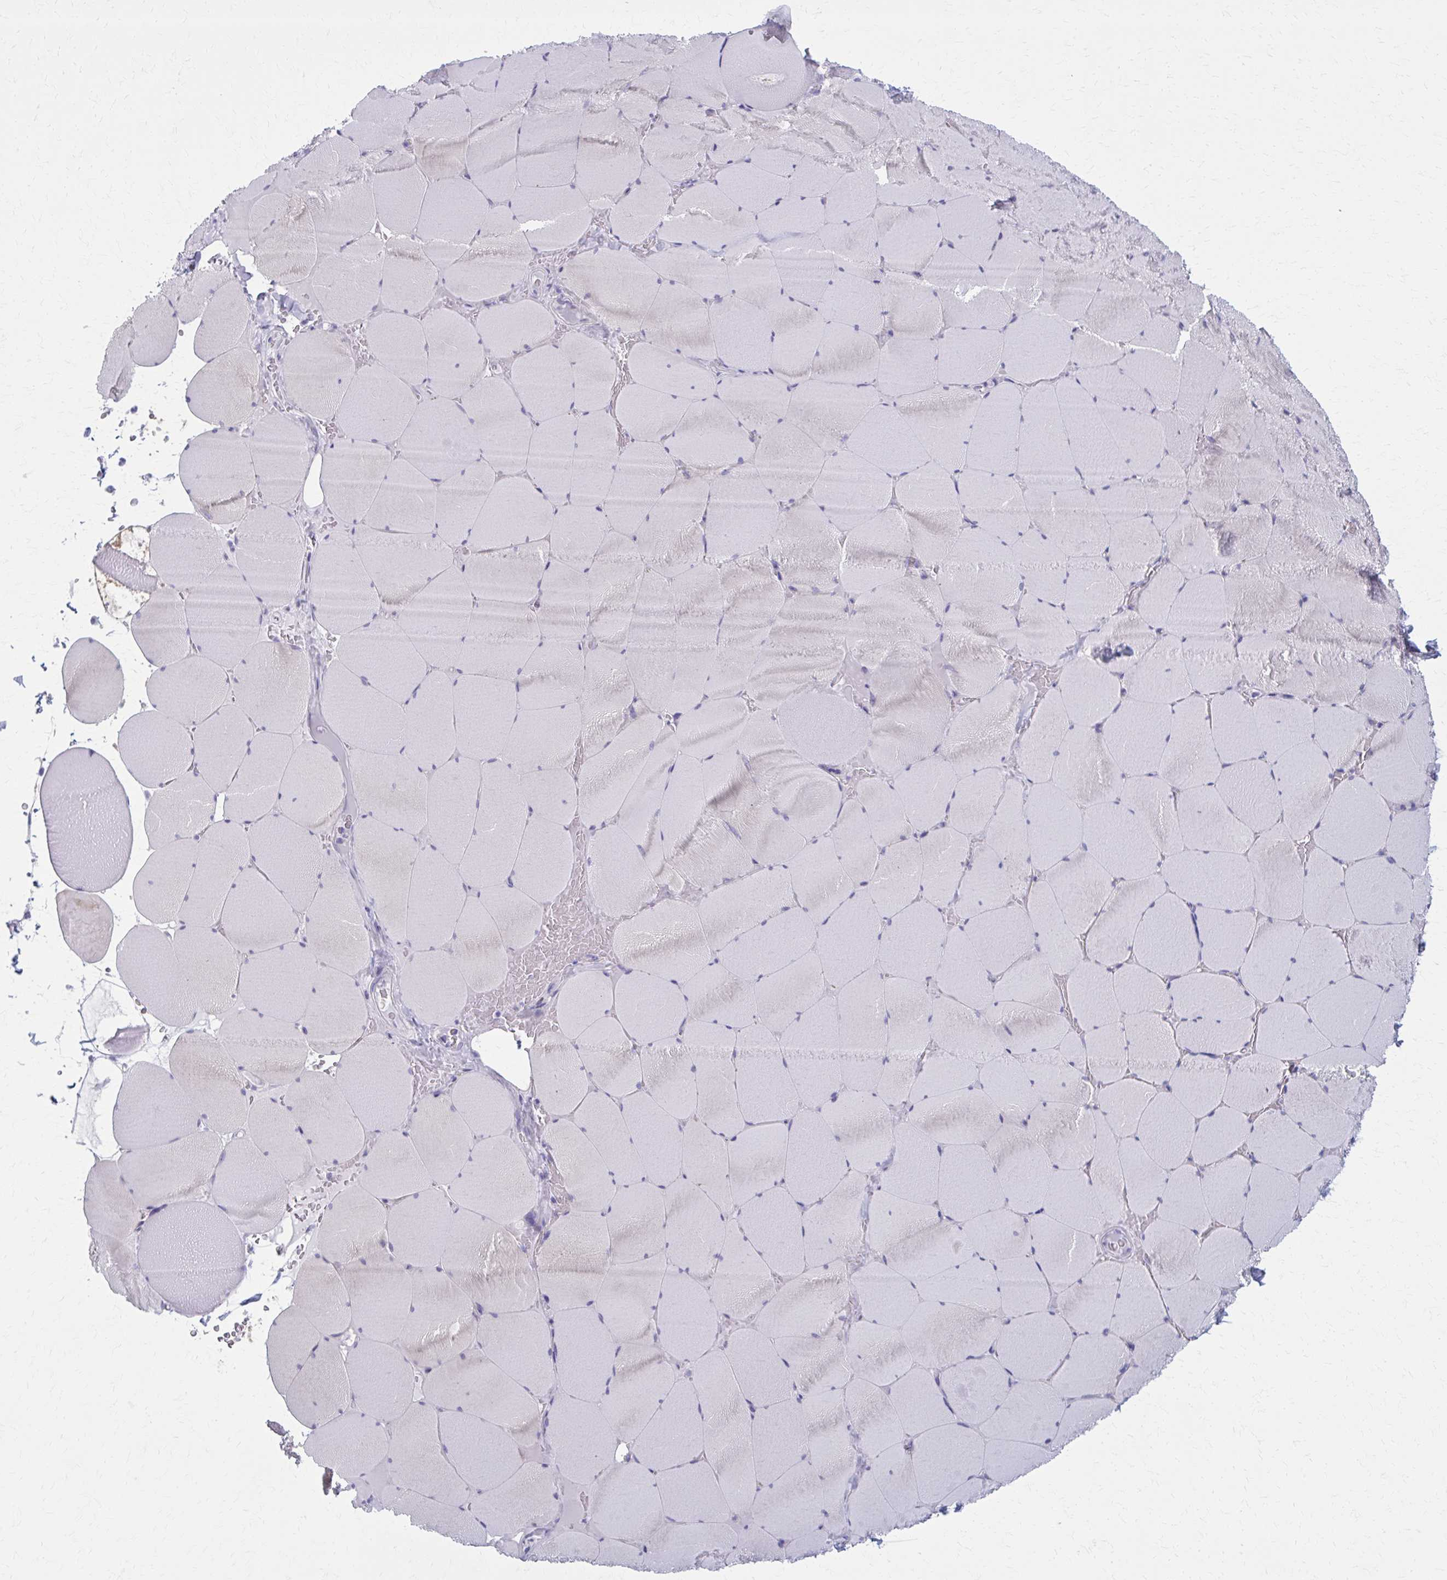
{"staining": {"intensity": "negative", "quantity": "none", "location": "none"}, "tissue": "skeletal muscle", "cell_type": "Myocytes", "image_type": "normal", "snomed": [{"axis": "morphology", "description": "Normal tissue, NOS"}, {"axis": "topography", "description": "Skeletal muscle"}, {"axis": "topography", "description": "Head-Neck"}], "caption": "Histopathology image shows no significant protein positivity in myocytes of benign skeletal muscle. (Stains: DAB immunohistochemistry (IHC) with hematoxylin counter stain, Microscopy: brightfield microscopy at high magnification).", "gene": "CD38", "patient": {"sex": "male", "age": 66}}